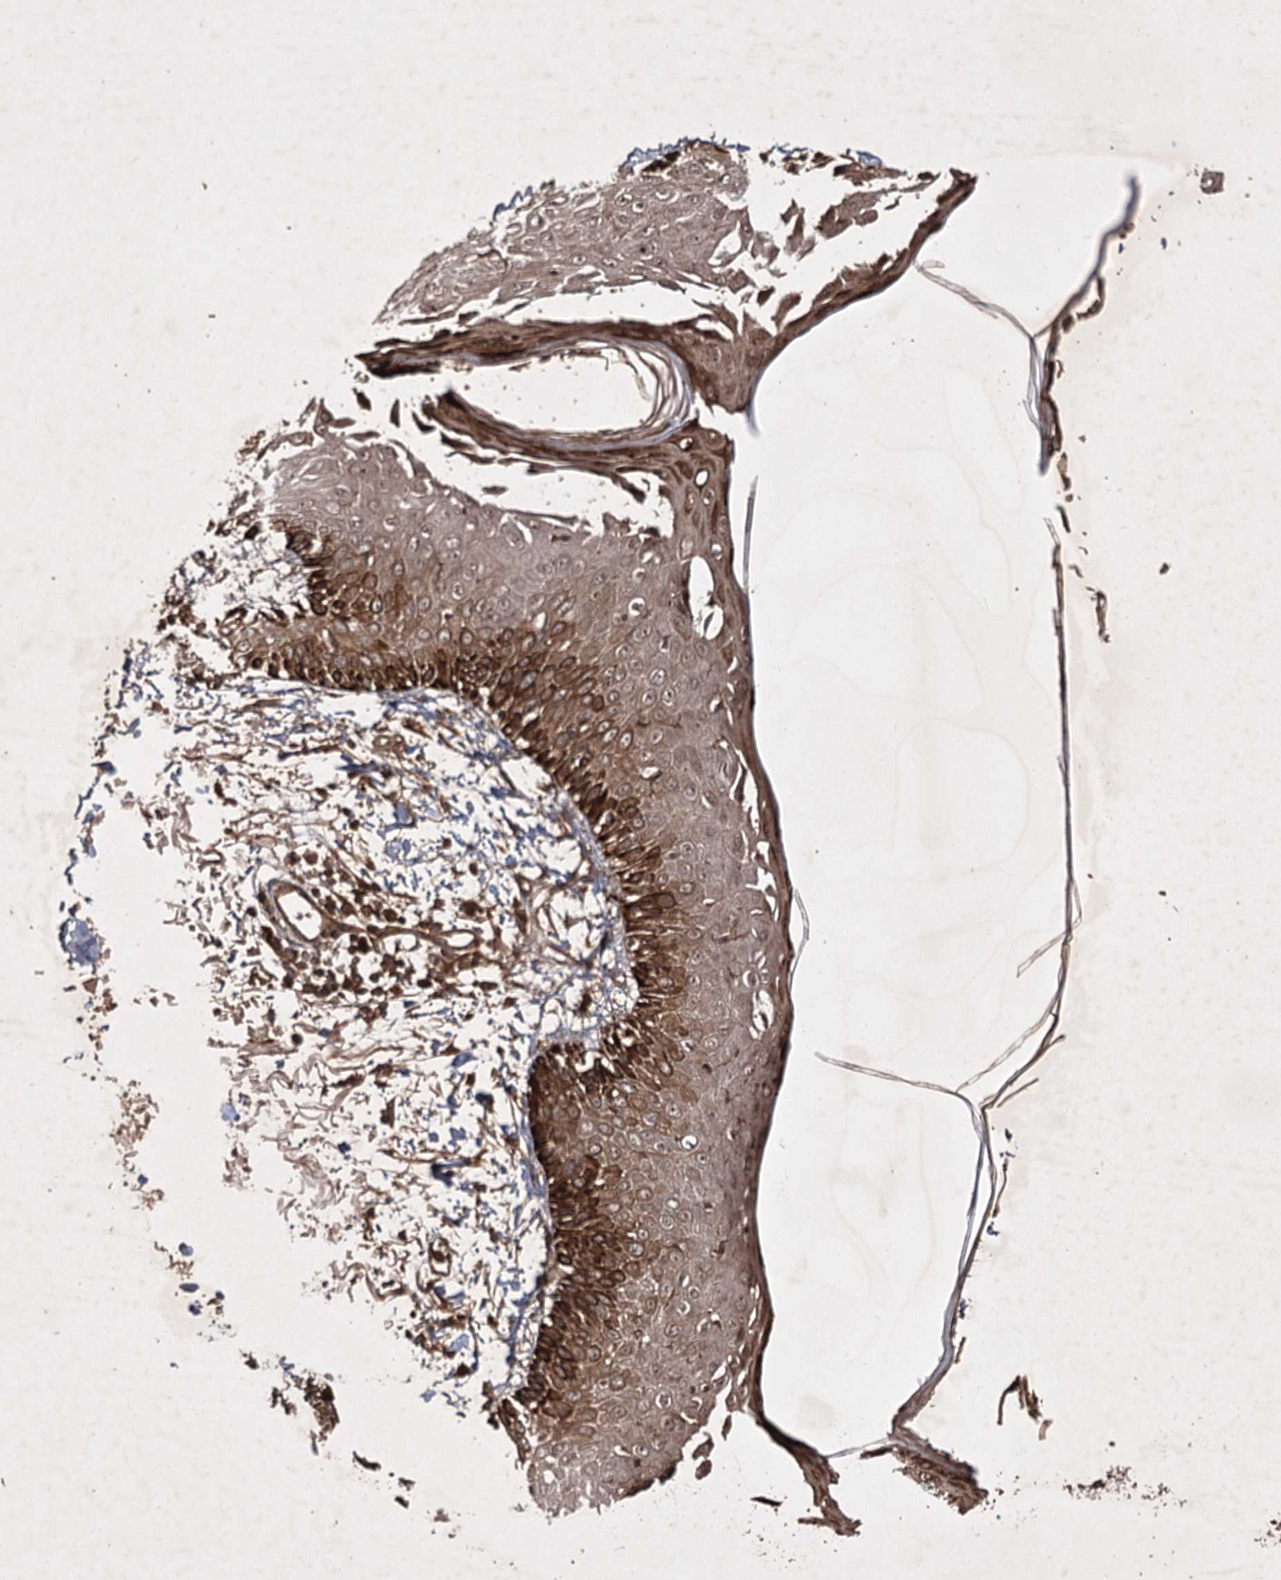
{"staining": {"intensity": "moderate", "quantity": ">75%", "location": "cytoplasmic/membranous"}, "tissue": "skin", "cell_type": "Fibroblasts", "image_type": "normal", "snomed": [{"axis": "morphology", "description": "Normal tissue, NOS"}, {"axis": "morphology", "description": "Squamous cell carcinoma, NOS"}, {"axis": "topography", "description": "Skin"}, {"axis": "topography", "description": "Peripheral nerve tissue"}], "caption": "High-power microscopy captured an IHC micrograph of benign skin, revealing moderate cytoplasmic/membranous positivity in approximately >75% of fibroblasts. The staining is performed using DAB (3,3'-diaminobenzidine) brown chromogen to label protein expression. The nuclei are counter-stained blue using hematoxylin.", "gene": "DNAJC13", "patient": {"sex": "male", "age": 83}}